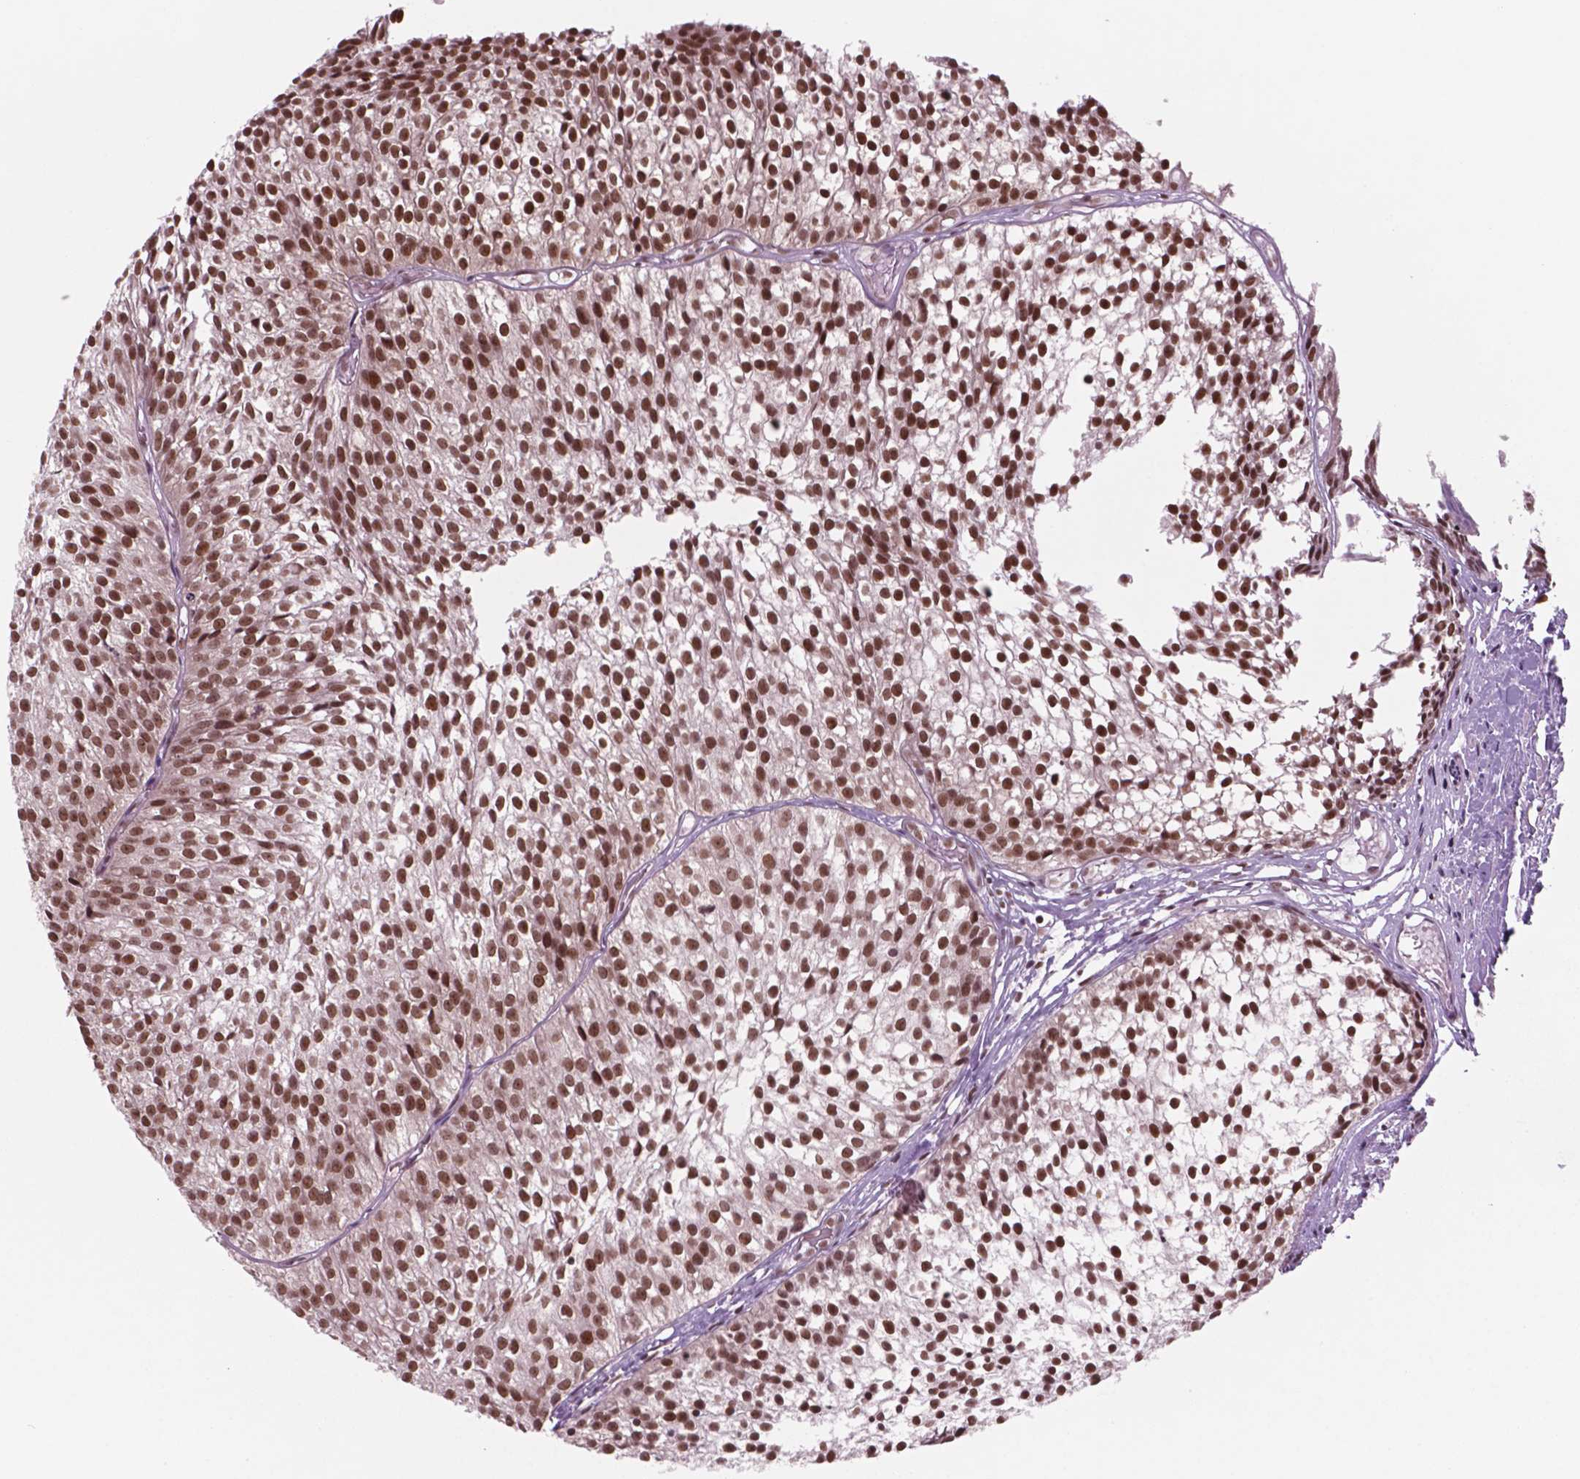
{"staining": {"intensity": "strong", "quantity": ">75%", "location": "nuclear"}, "tissue": "urothelial cancer", "cell_type": "Tumor cells", "image_type": "cancer", "snomed": [{"axis": "morphology", "description": "Urothelial carcinoma, Low grade"}, {"axis": "topography", "description": "Urinary bladder"}], "caption": "Protein positivity by IHC exhibits strong nuclear staining in about >75% of tumor cells in urothelial cancer. (DAB (3,3'-diaminobenzidine) IHC with brightfield microscopy, high magnification).", "gene": "POLR2E", "patient": {"sex": "male", "age": 63}}